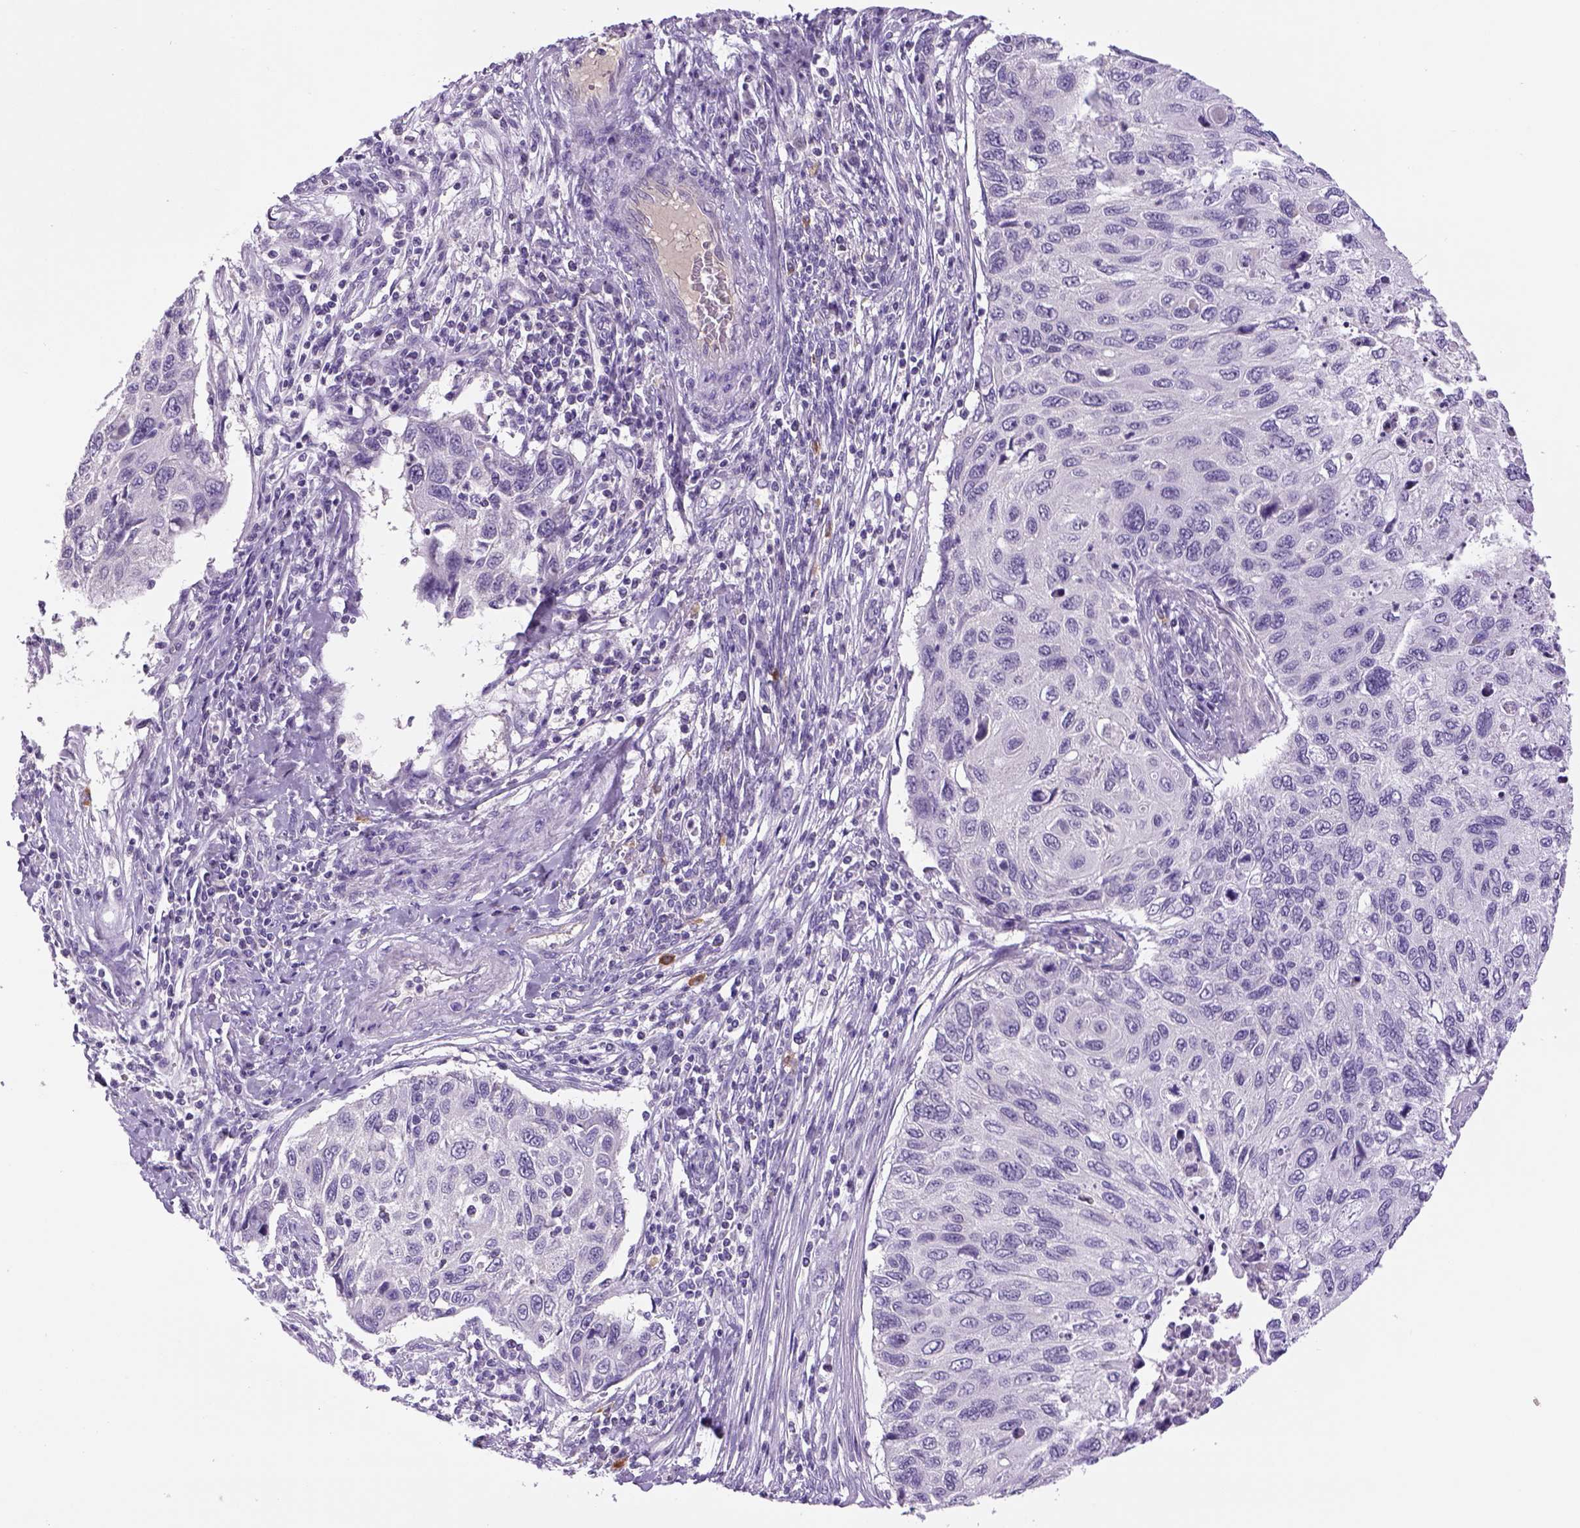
{"staining": {"intensity": "negative", "quantity": "none", "location": "none"}, "tissue": "cervical cancer", "cell_type": "Tumor cells", "image_type": "cancer", "snomed": [{"axis": "morphology", "description": "Squamous cell carcinoma, NOS"}, {"axis": "topography", "description": "Cervix"}], "caption": "Immunohistochemistry photomicrograph of neoplastic tissue: human cervical cancer (squamous cell carcinoma) stained with DAB (3,3'-diaminobenzidine) shows no significant protein positivity in tumor cells. The staining was performed using DAB to visualize the protein expression in brown, while the nuclei were stained in blue with hematoxylin (Magnification: 20x).", "gene": "DBH", "patient": {"sex": "female", "age": 70}}